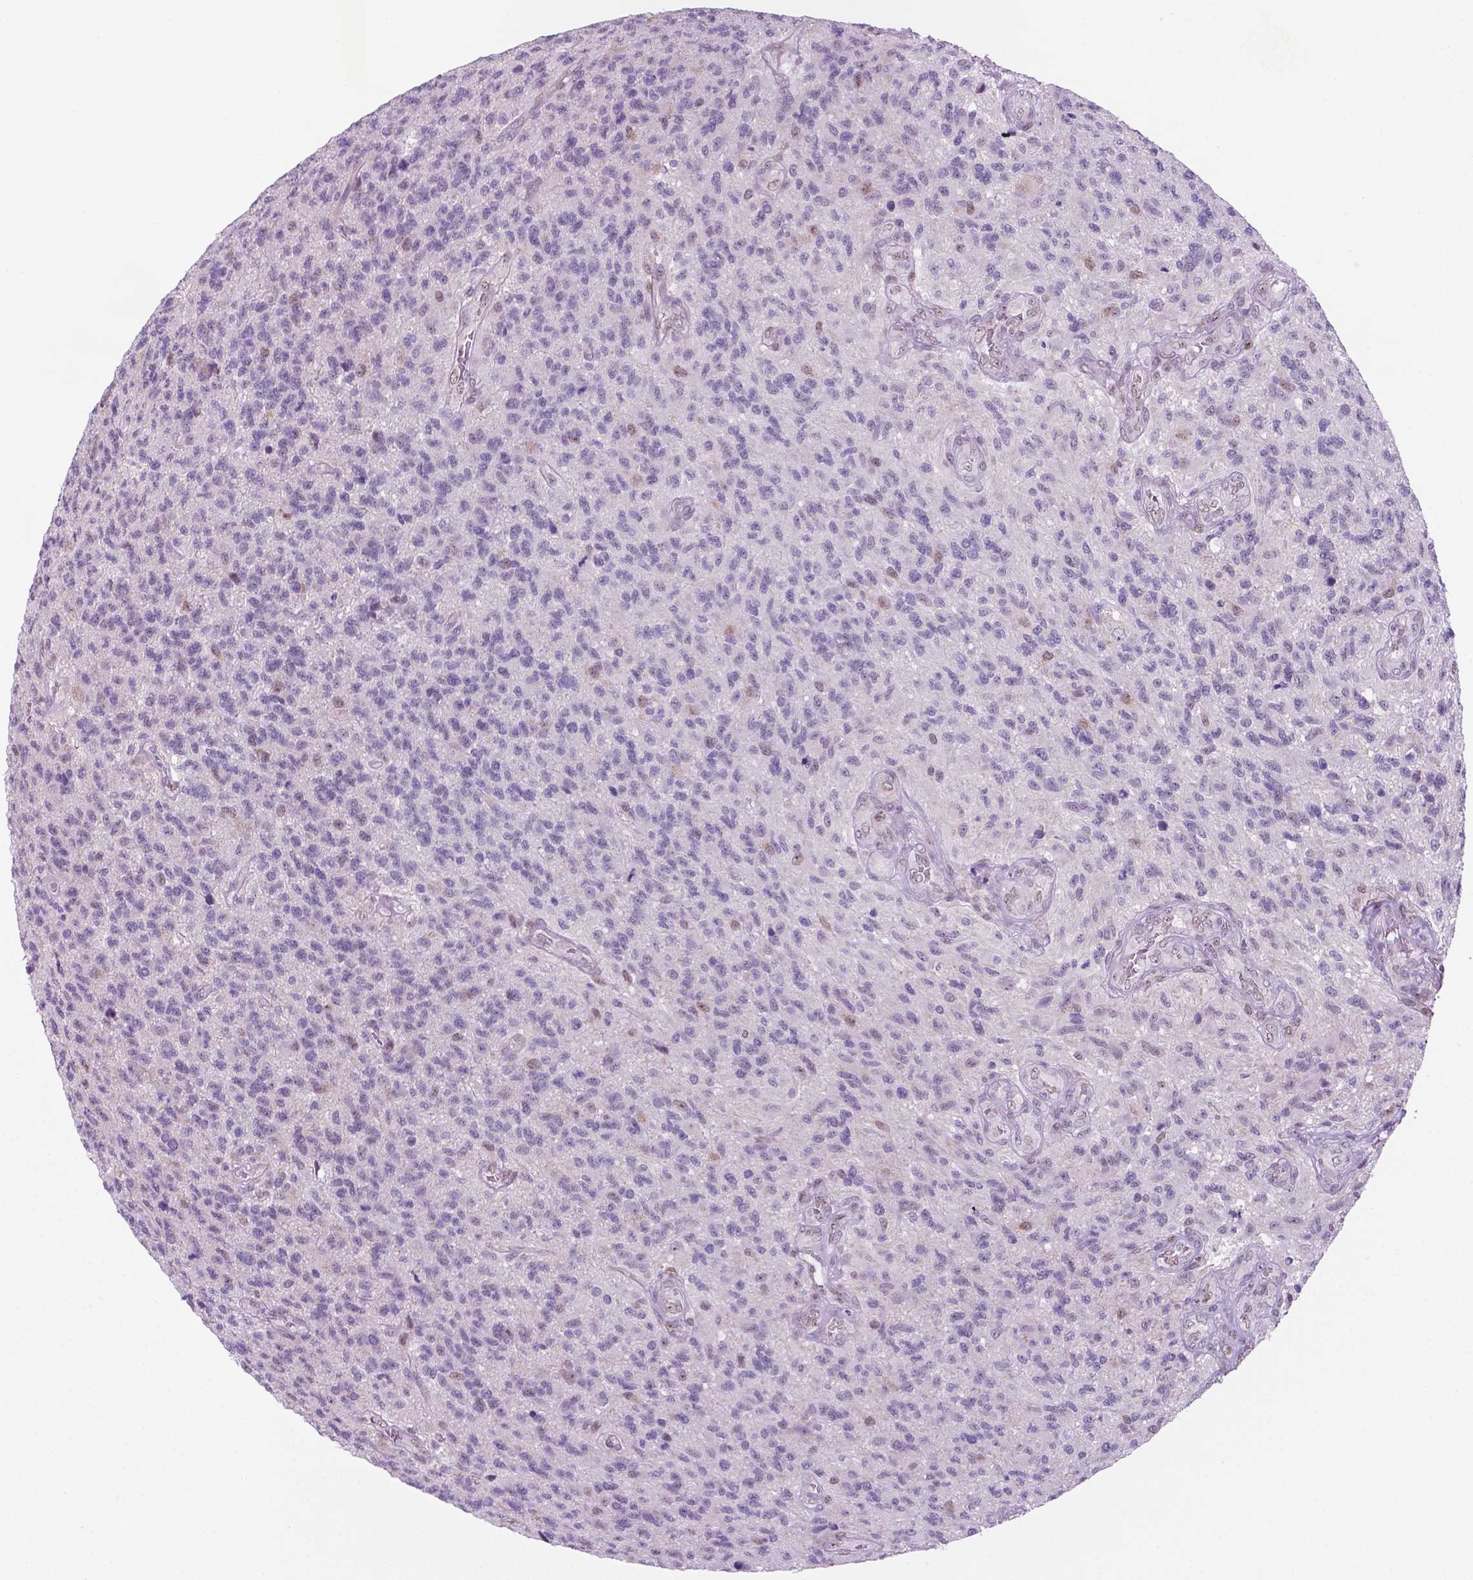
{"staining": {"intensity": "negative", "quantity": "none", "location": "none"}, "tissue": "glioma", "cell_type": "Tumor cells", "image_type": "cancer", "snomed": [{"axis": "morphology", "description": "Glioma, malignant, High grade"}, {"axis": "topography", "description": "Brain"}], "caption": "This is a image of immunohistochemistry (IHC) staining of glioma, which shows no staining in tumor cells.", "gene": "C18orf21", "patient": {"sex": "male", "age": 56}}